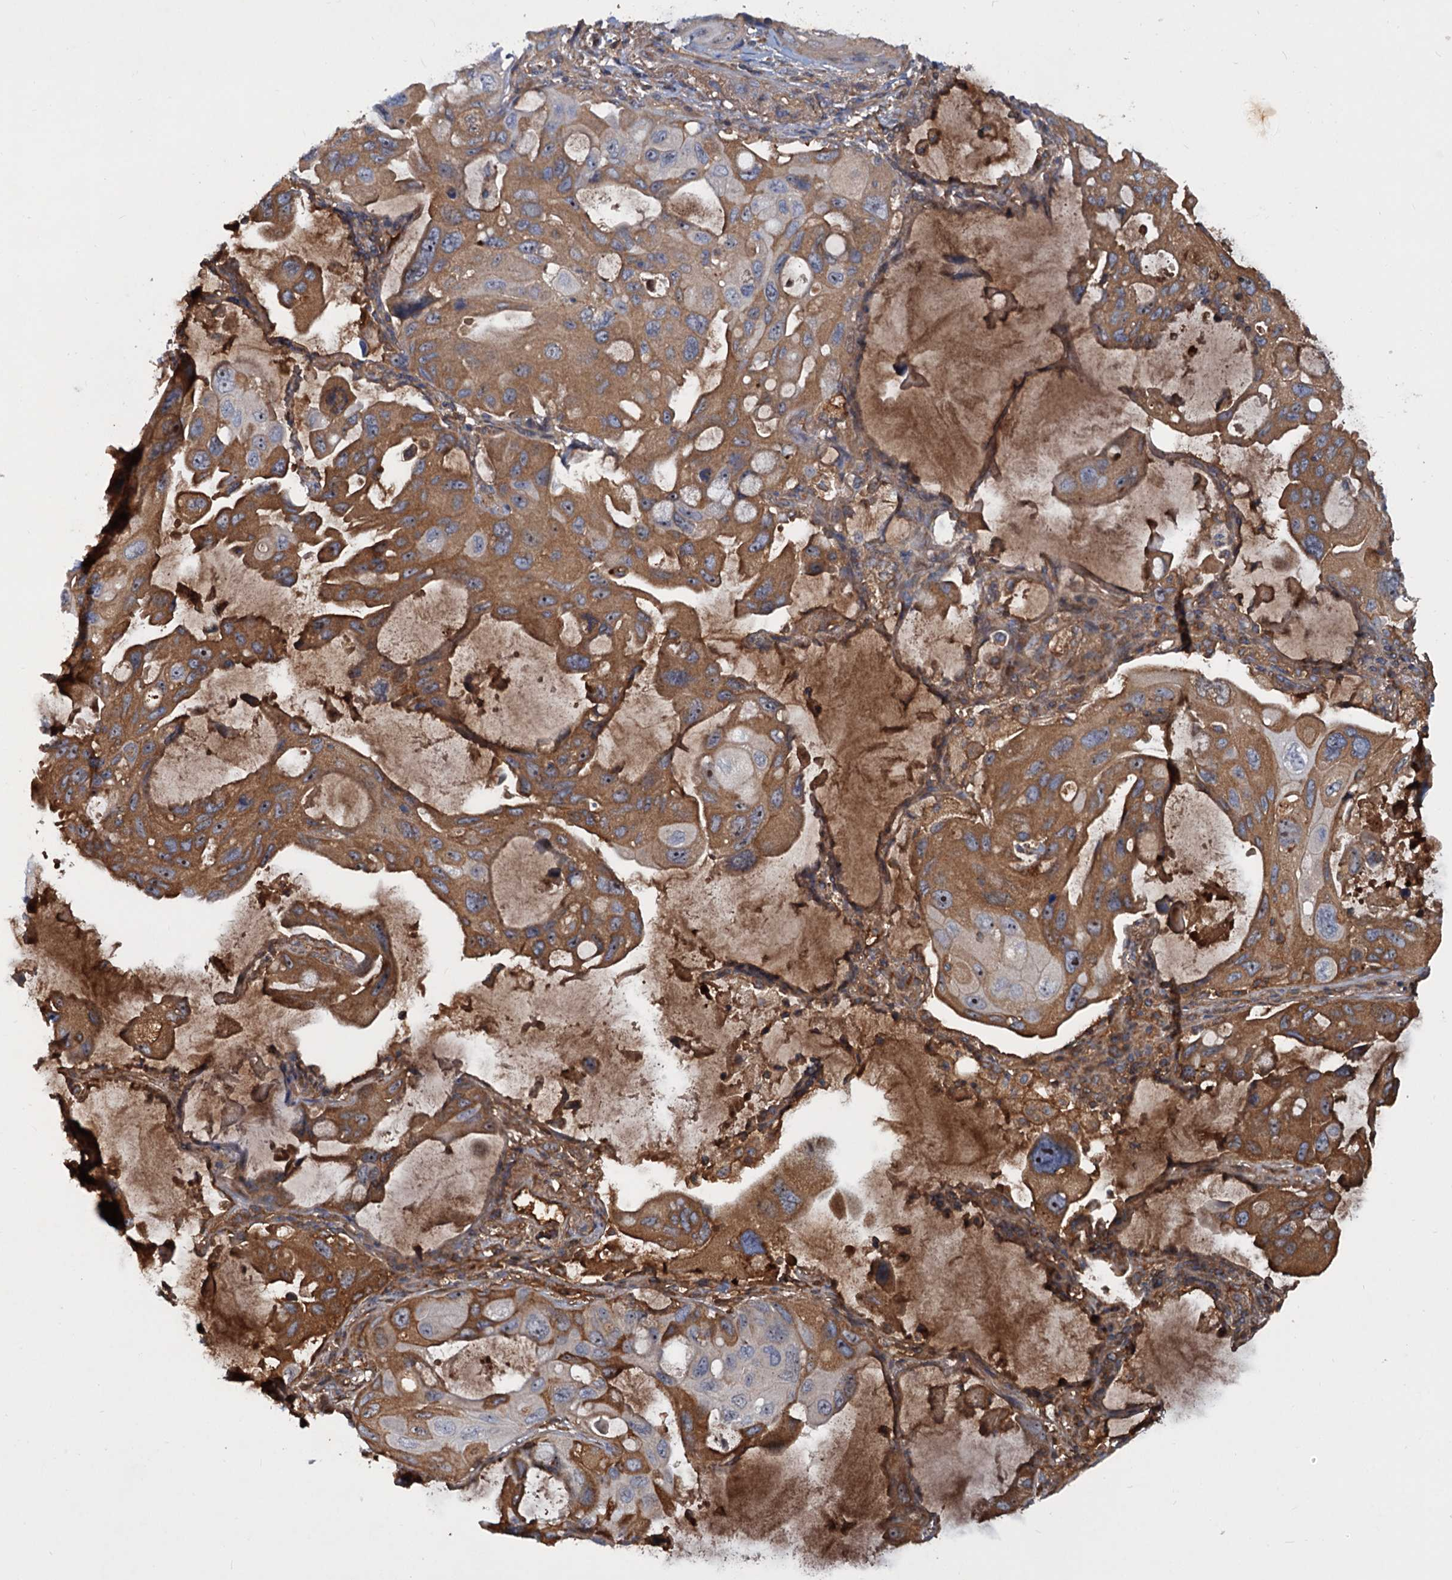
{"staining": {"intensity": "moderate", "quantity": "25%-75%", "location": "cytoplasmic/membranous"}, "tissue": "lung cancer", "cell_type": "Tumor cells", "image_type": "cancer", "snomed": [{"axis": "morphology", "description": "Squamous cell carcinoma, NOS"}, {"axis": "topography", "description": "Lung"}], "caption": "This is an image of IHC staining of lung squamous cell carcinoma, which shows moderate expression in the cytoplasmic/membranous of tumor cells.", "gene": "CHRD", "patient": {"sex": "female", "age": 73}}